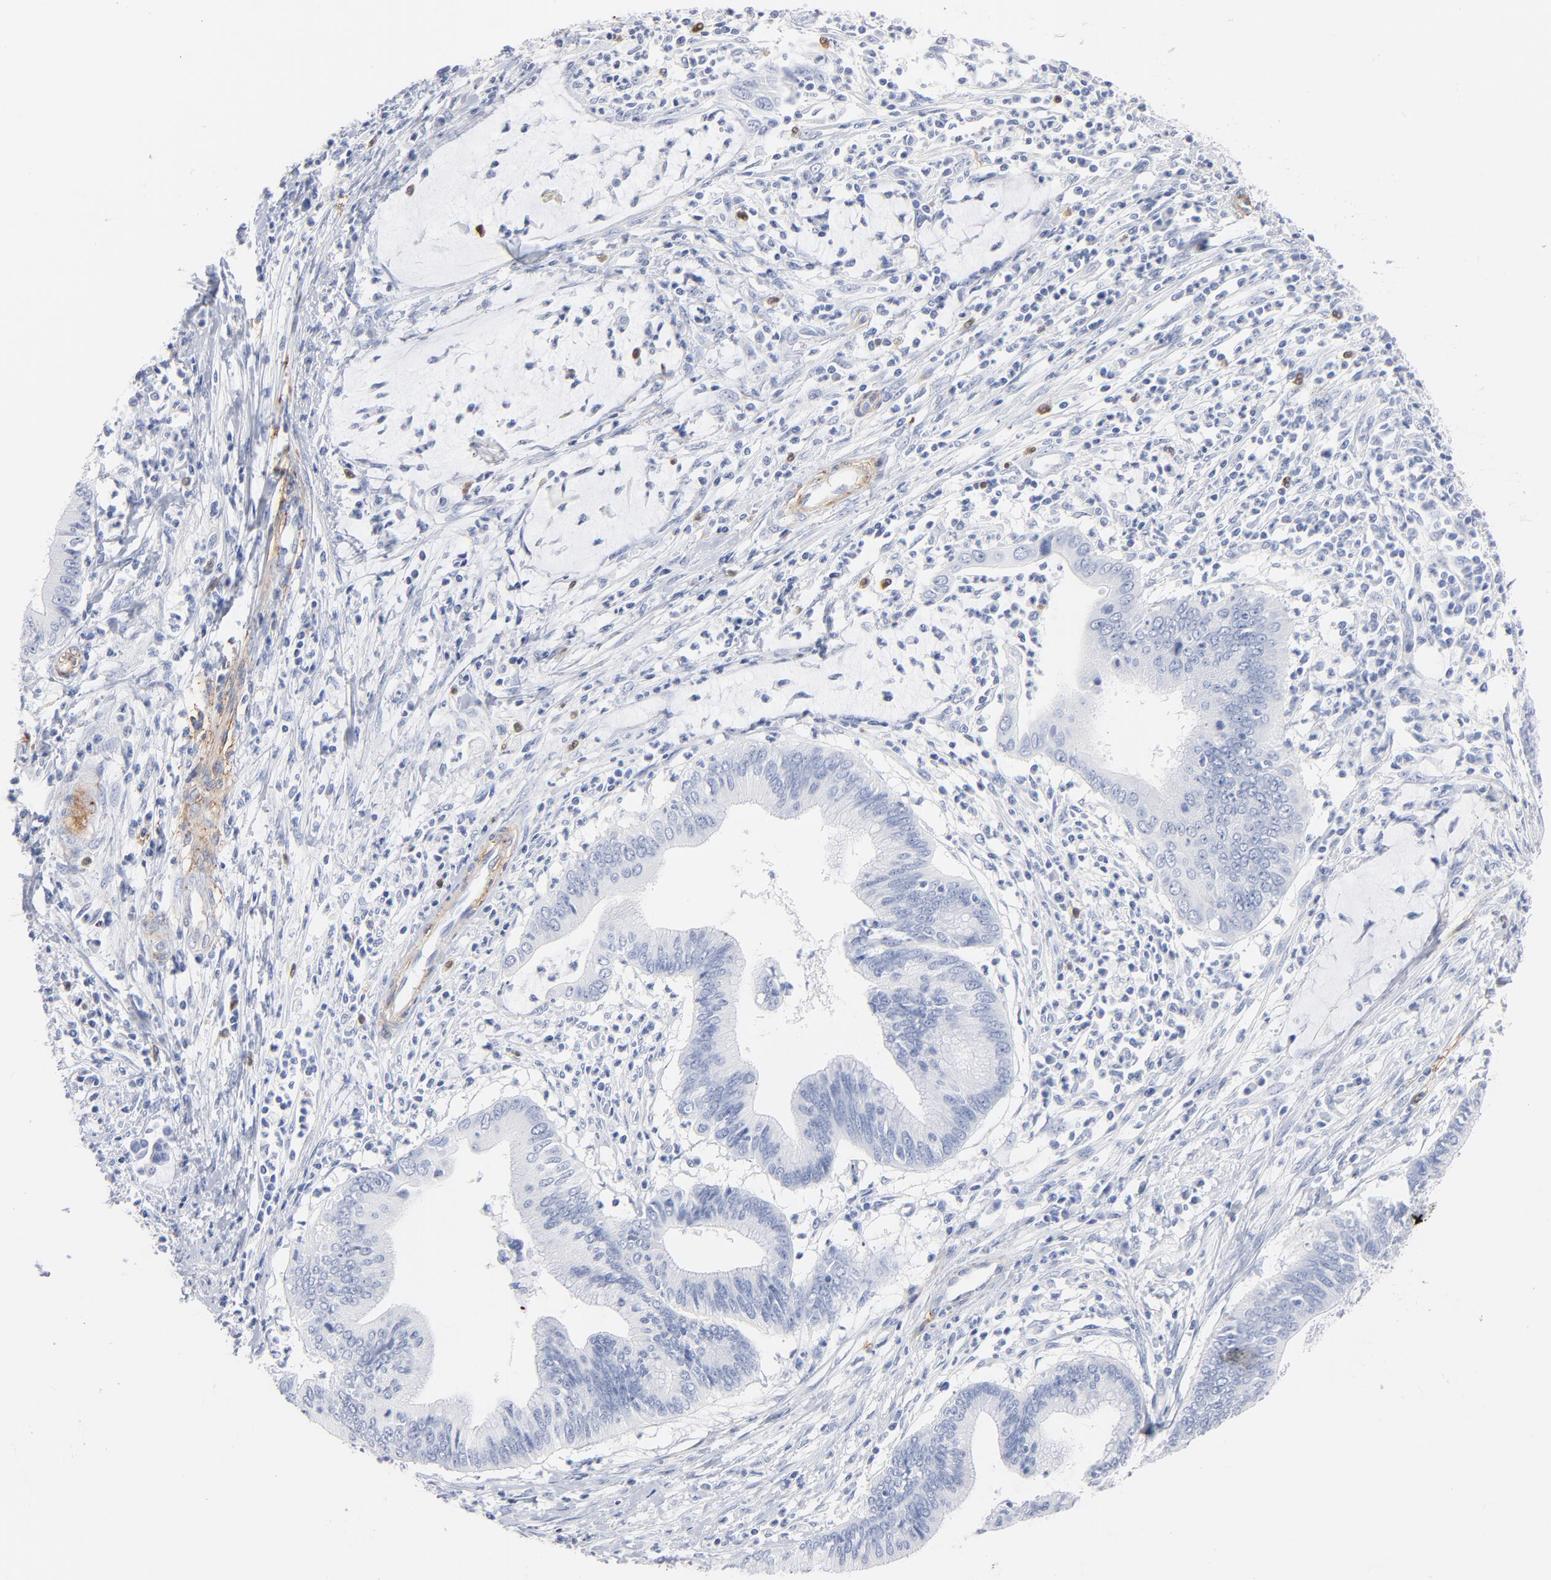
{"staining": {"intensity": "negative", "quantity": "none", "location": "none"}, "tissue": "cervical cancer", "cell_type": "Tumor cells", "image_type": "cancer", "snomed": [{"axis": "morphology", "description": "Adenocarcinoma, NOS"}, {"axis": "topography", "description": "Cervix"}], "caption": "Immunohistochemistry (IHC) of human cervical cancer demonstrates no expression in tumor cells.", "gene": "AGTR1", "patient": {"sex": "female", "age": 36}}